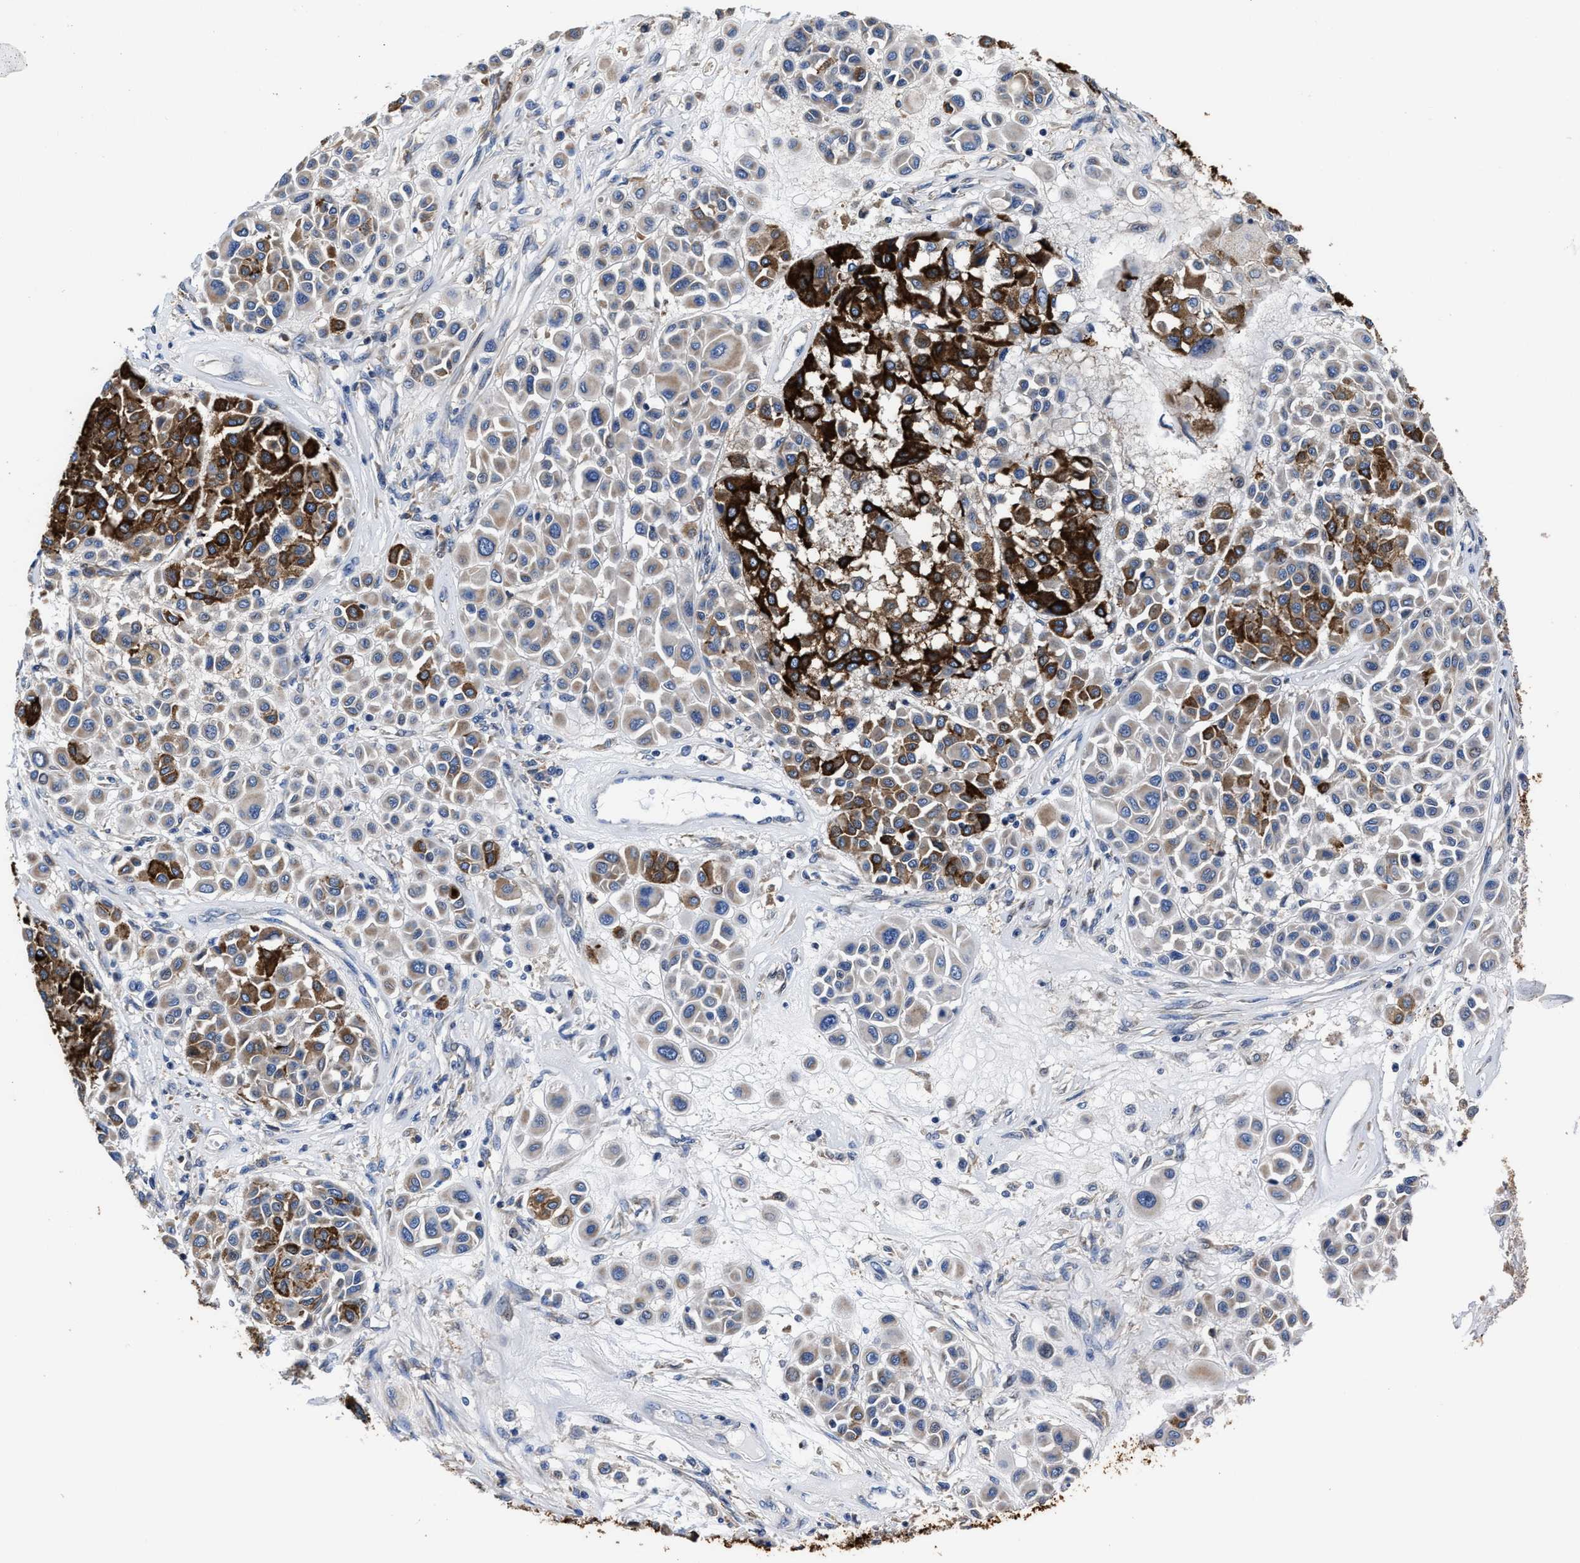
{"staining": {"intensity": "strong", "quantity": "<25%", "location": "cytoplasmic/membranous"}, "tissue": "melanoma", "cell_type": "Tumor cells", "image_type": "cancer", "snomed": [{"axis": "morphology", "description": "Malignant melanoma, Metastatic site"}, {"axis": "topography", "description": "Soft tissue"}], "caption": "Strong cytoplasmic/membranous protein positivity is present in about <25% of tumor cells in melanoma.", "gene": "TMEM30A", "patient": {"sex": "male", "age": 41}}